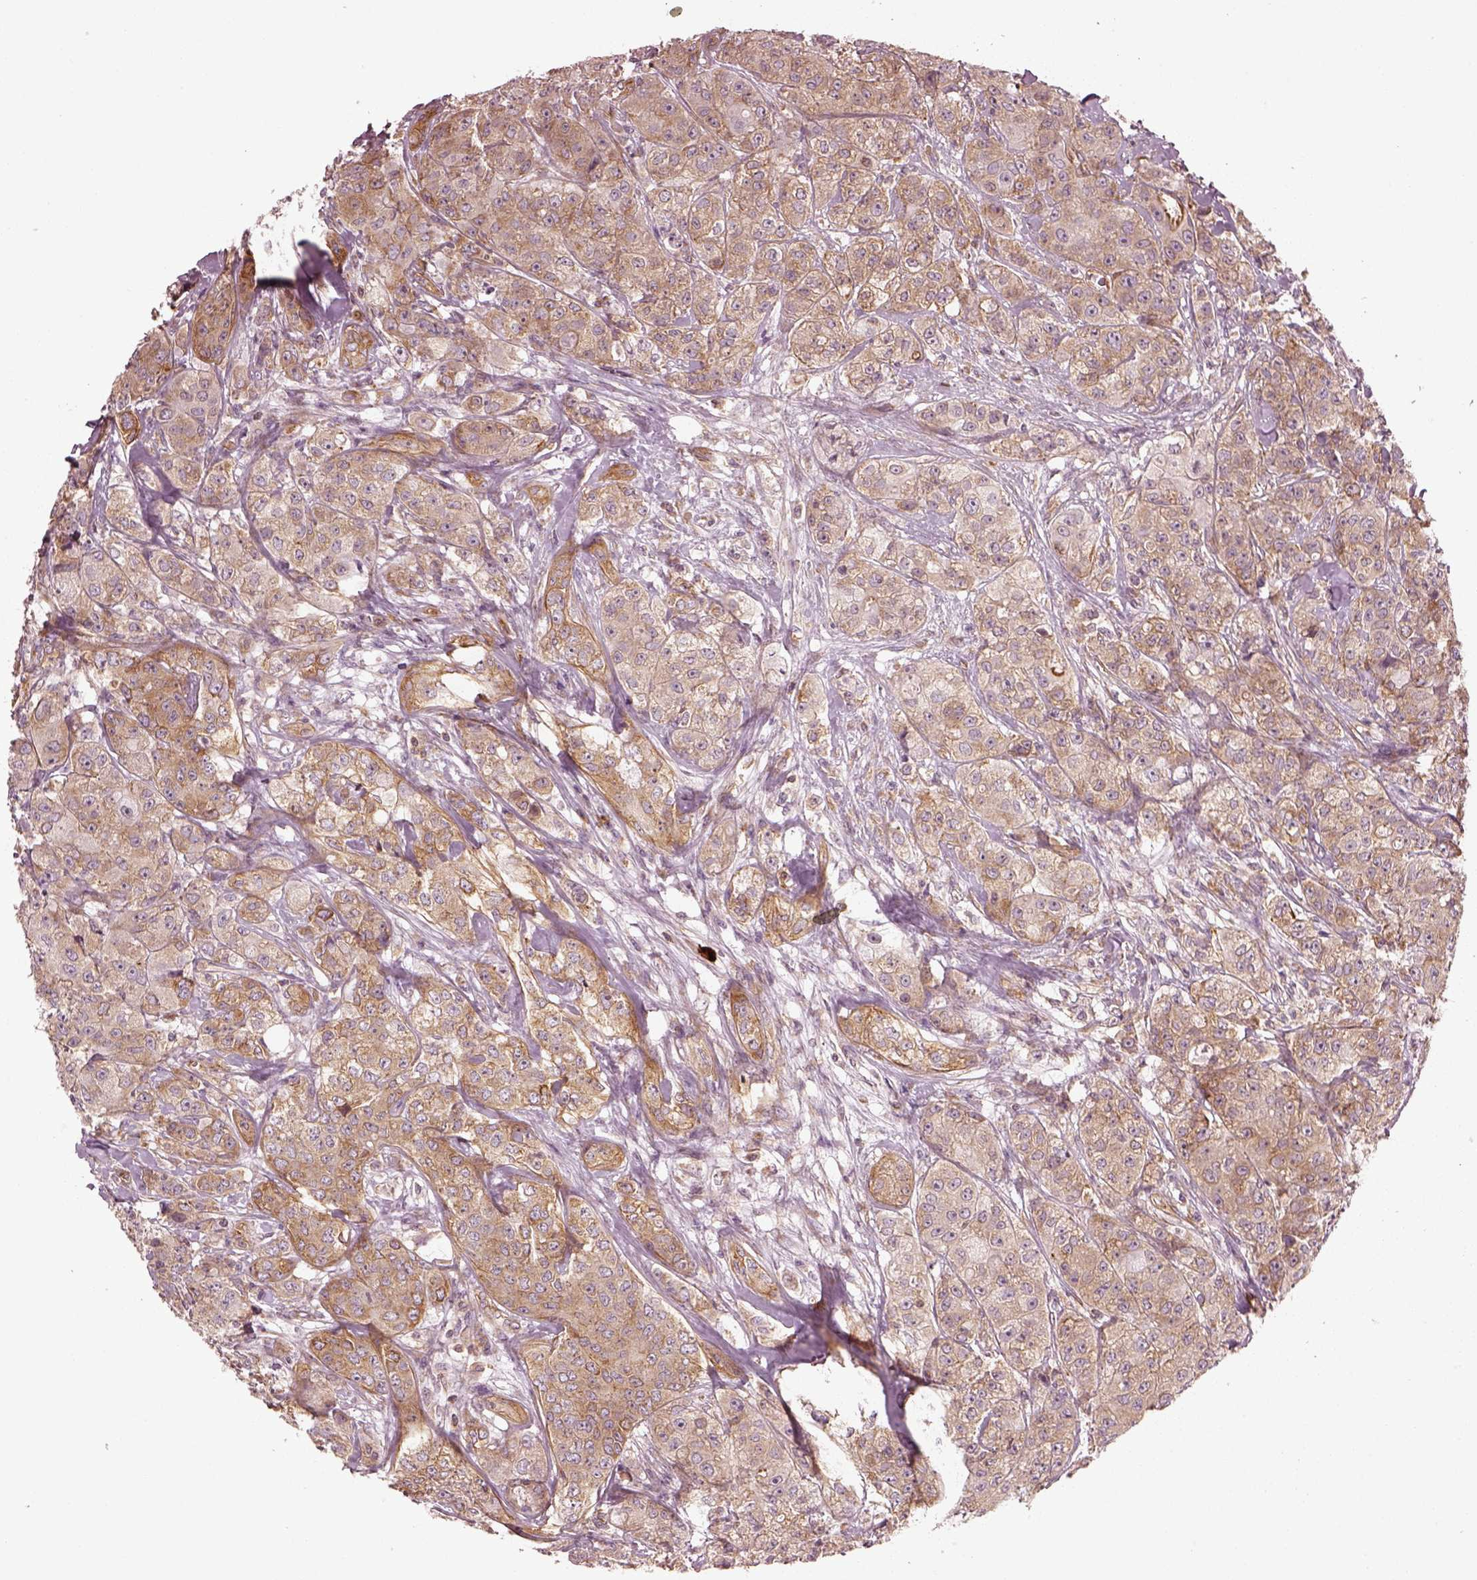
{"staining": {"intensity": "moderate", "quantity": "25%-75%", "location": "cytoplasmic/membranous"}, "tissue": "breast cancer", "cell_type": "Tumor cells", "image_type": "cancer", "snomed": [{"axis": "morphology", "description": "Duct carcinoma"}, {"axis": "topography", "description": "Breast"}], "caption": "Approximately 25%-75% of tumor cells in breast intraductal carcinoma display moderate cytoplasmic/membranous protein staining as visualized by brown immunohistochemical staining.", "gene": "LSM14A", "patient": {"sex": "female", "age": 43}}